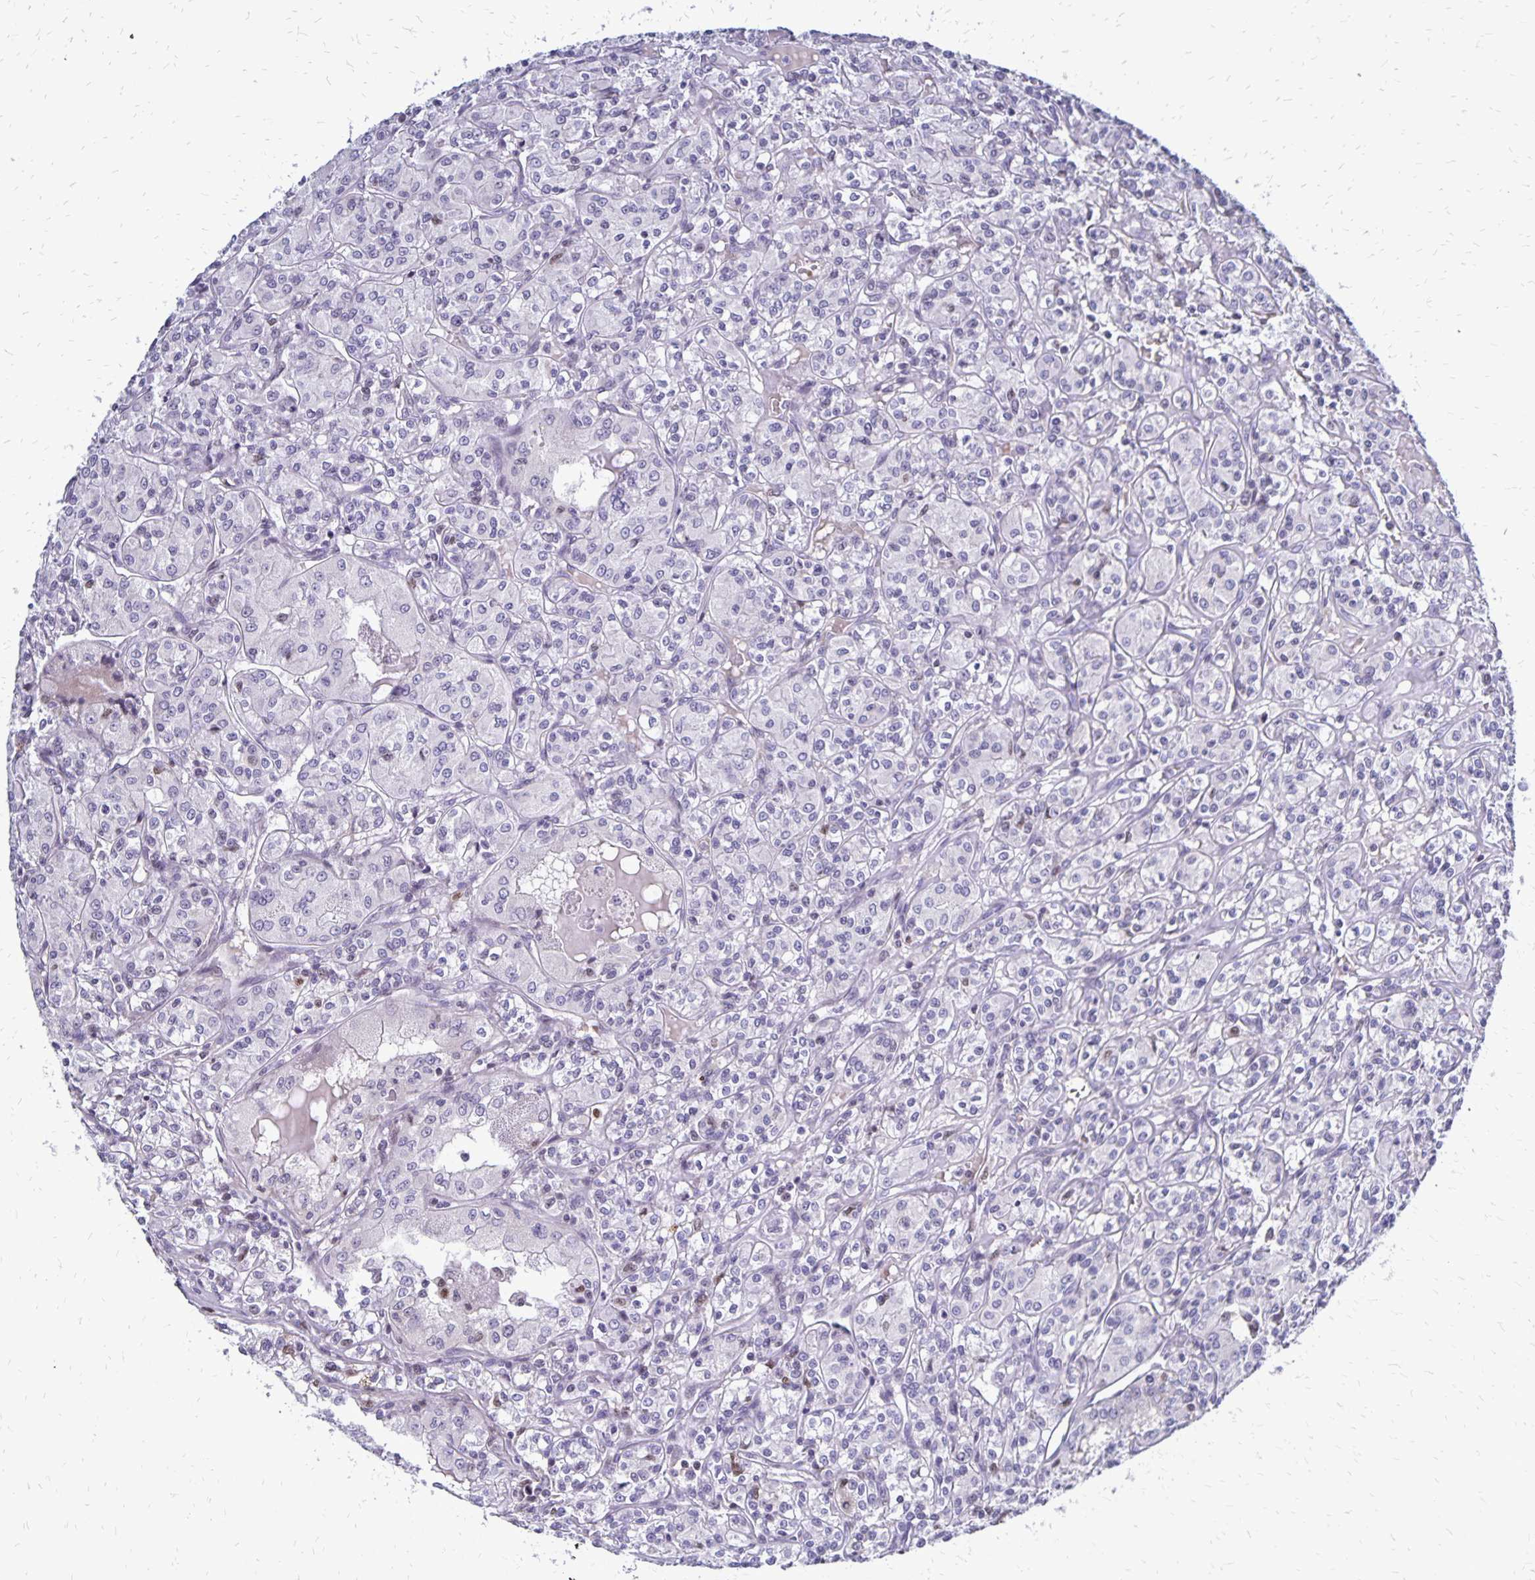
{"staining": {"intensity": "negative", "quantity": "none", "location": "none"}, "tissue": "renal cancer", "cell_type": "Tumor cells", "image_type": "cancer", "snomed": [{"axis": "morphology", "description": "Adenocarcinoma, NOS"}, {"axis": "topography", "description": "Kidney"}], "caption": "Immunohistochemical staining of human renal adenocarcinoma exhibits no significant staining in tumor cells.", "gene": "DCK", "patient": {"sex": "male", "age": 36}}